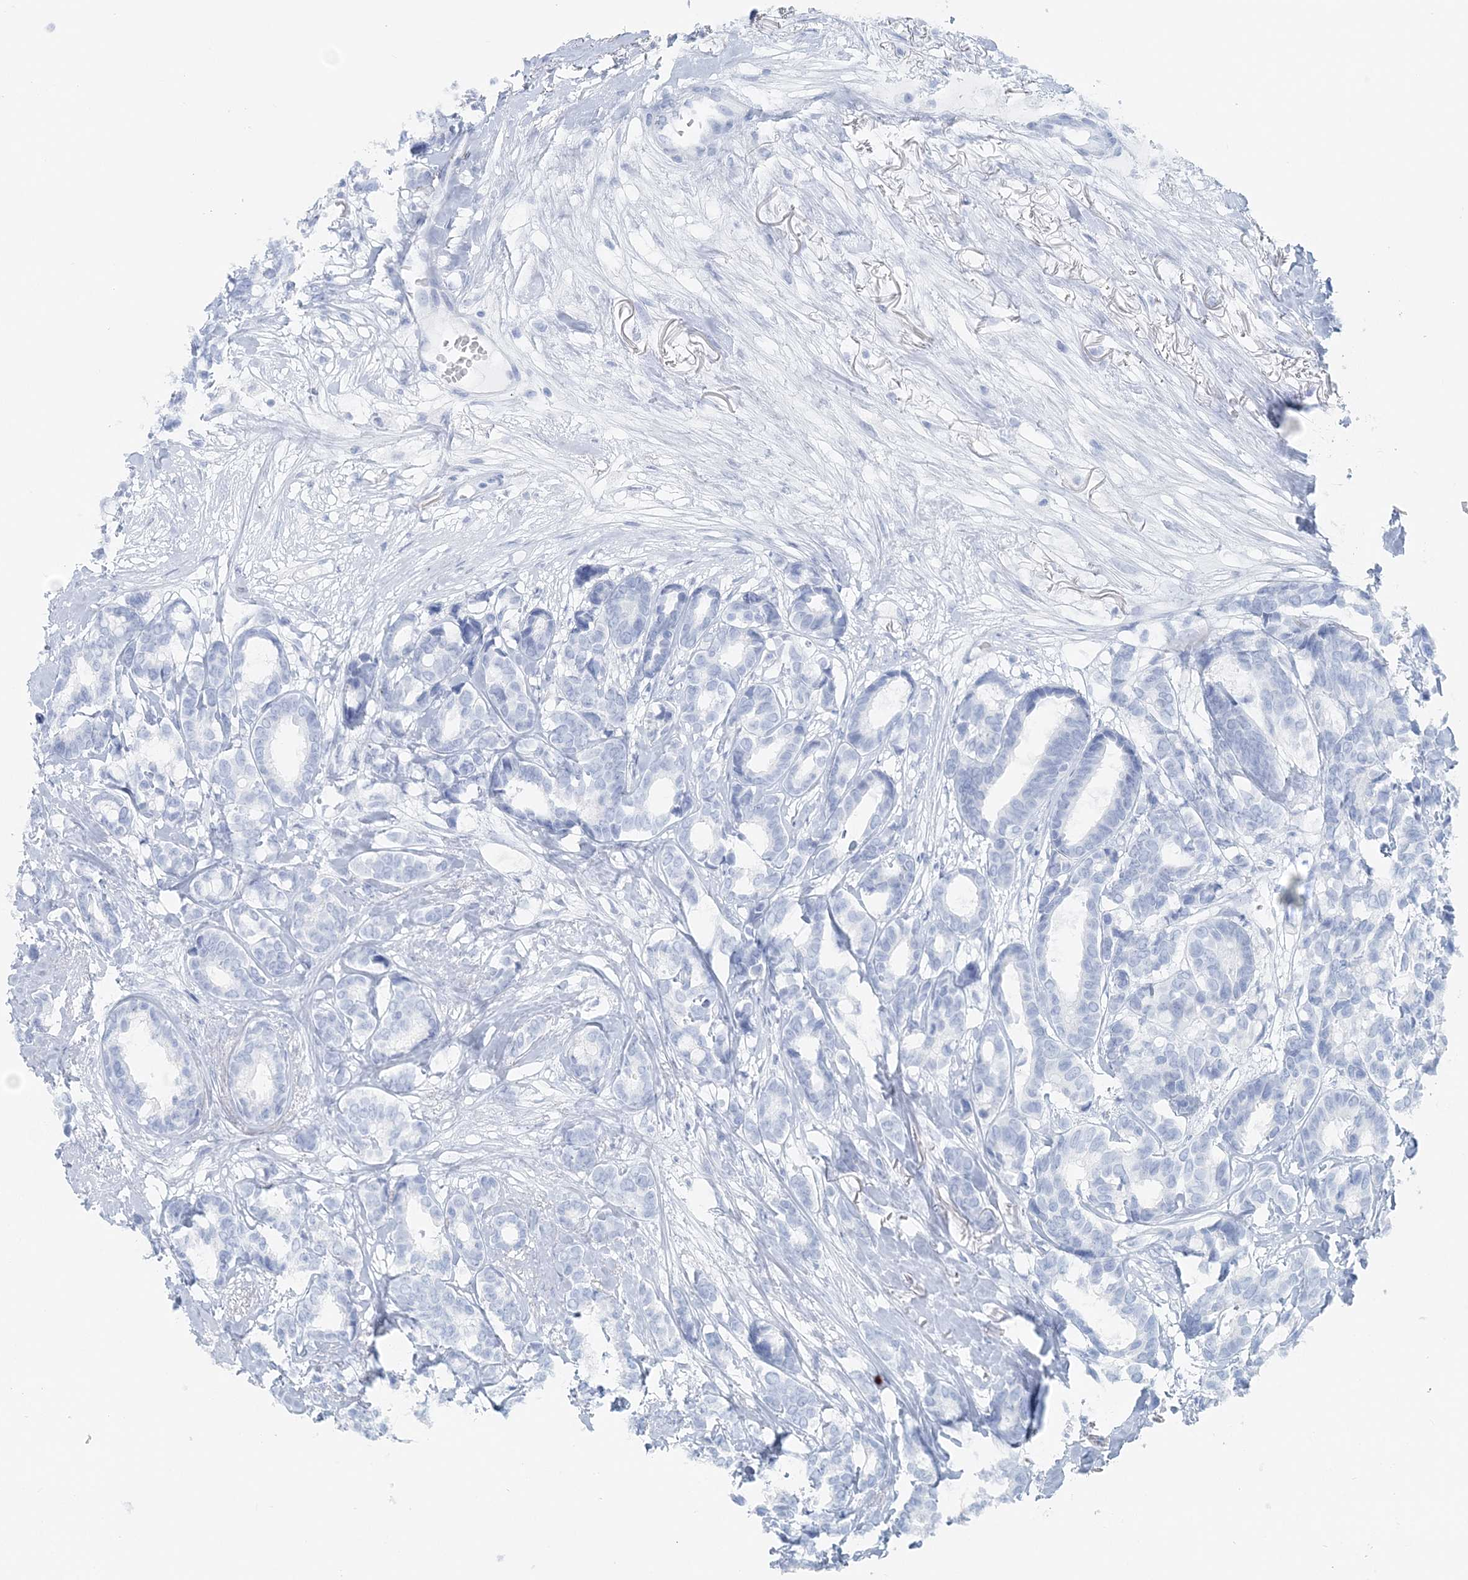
{"staining": {"intensity": "negative", "quantity": "none", "location": "none"}, "tissue": "breast cancer", "cell_type": "Tumor cells", "image_type": "cancer", "snomed": [{"axis": "morphology", "description": "Duct carcinoma"}, {"axis": "topography", "description": "Breast"}], "caption": "Human breast intraductal carcinoma stained for a protein using immunohistochemistry (IHC) demonstrates no positivity in tumor cells.", "gene": "ATP11A", "patient": {"sex": "female", "age": 87}}